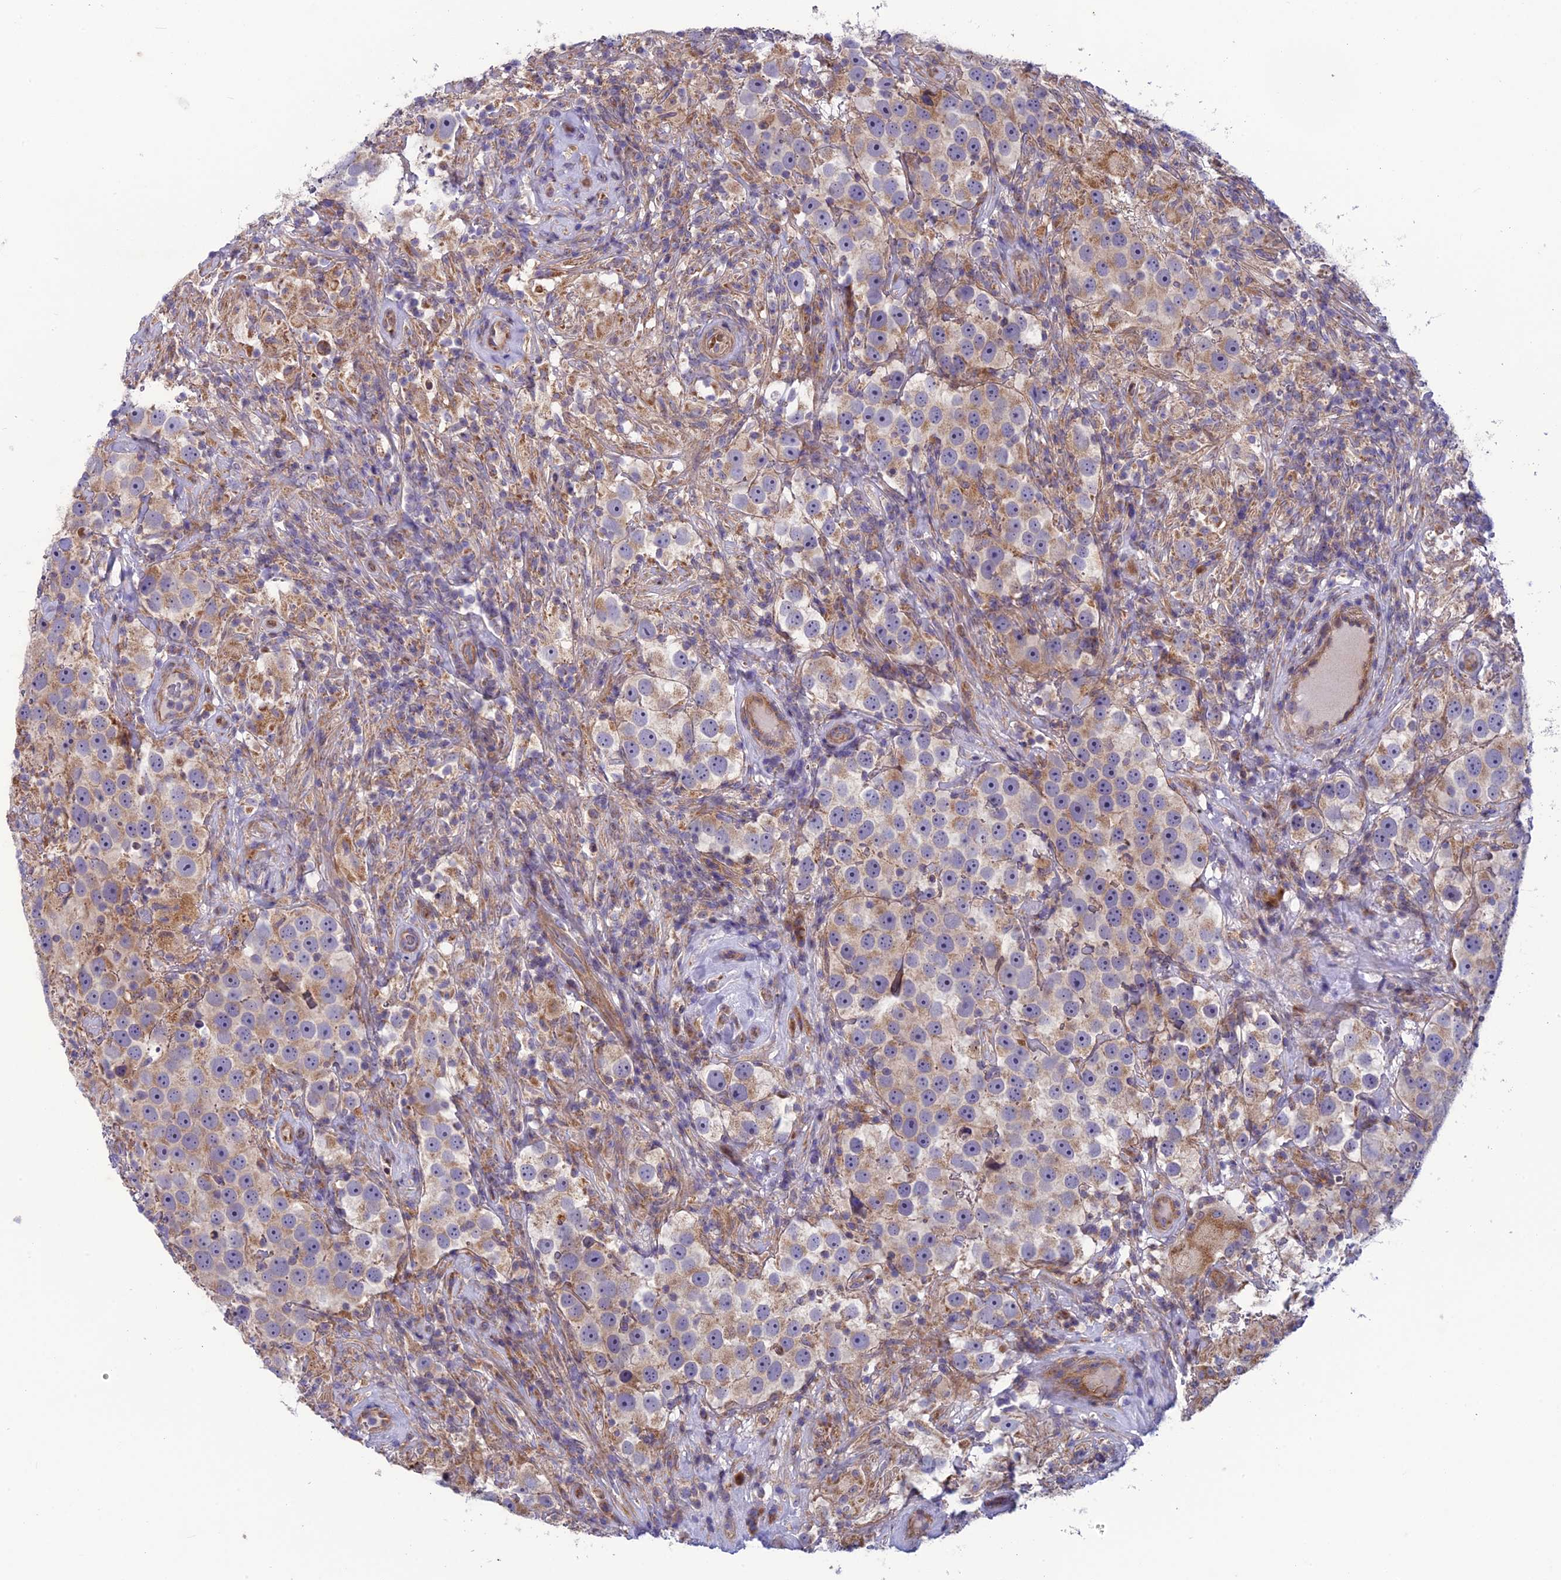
{"staining": {"intensity": "weak", "quantity": "25%-75%", "location": "cytoplasmic/membranous"}, "tissue": "testis cancer", "cell_type": "Tumor cells", "image_type": "cancer", "snomed": [{"axis": "morphology", "description": "Seminoma, NOS"}, {"axis": "topography", "description": "Testis"}], "caption": "Tumor cells demonstrate weak cytoplasmic/membranous staining in approximately 25%-75% of cells in testis seminoma.", "gene": "BLTP2", "patient": {"sex": "male", "age": 49}}